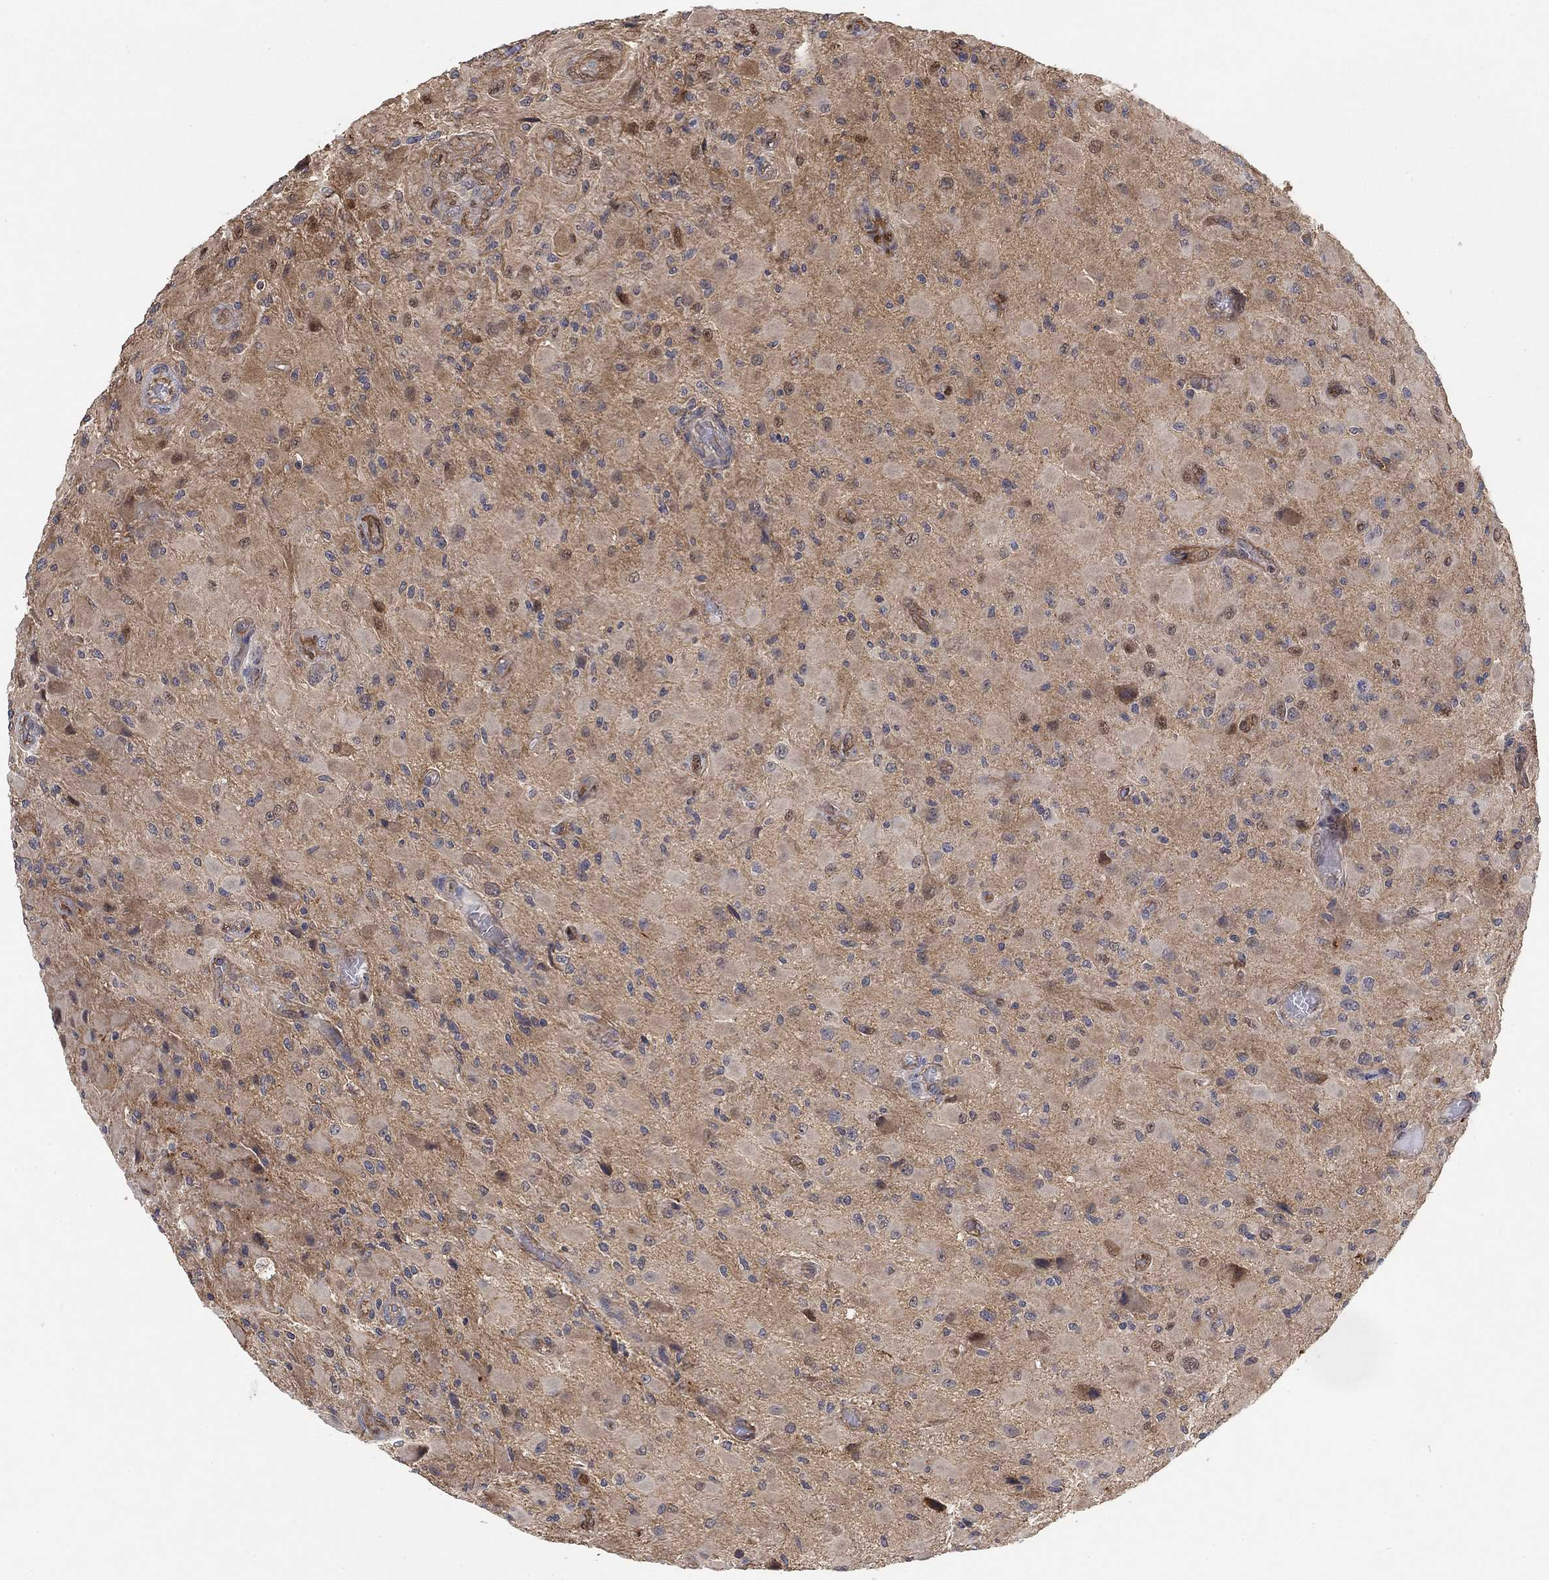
{"staining": {"intensity": "moderate", "quantity": "<25%", "location": "nuclear"}, "tissue": "glioma", "cell_type": "Tumor cells", "image_type": "cancer", "snomed": [{"axis": "morphology", "description": "Glioma, malignant, High grade"}, {"axis": "topography", "description": "Cerebral cortex"}], "caption": "There is low levels of moderate nuclear expression in tumor cells of malignant high-grade glioma, as demonstrated by immunohistochemical staining (brown color).", "gene": "MCUR1", "patient": {"sex": "male", "age": 35}}